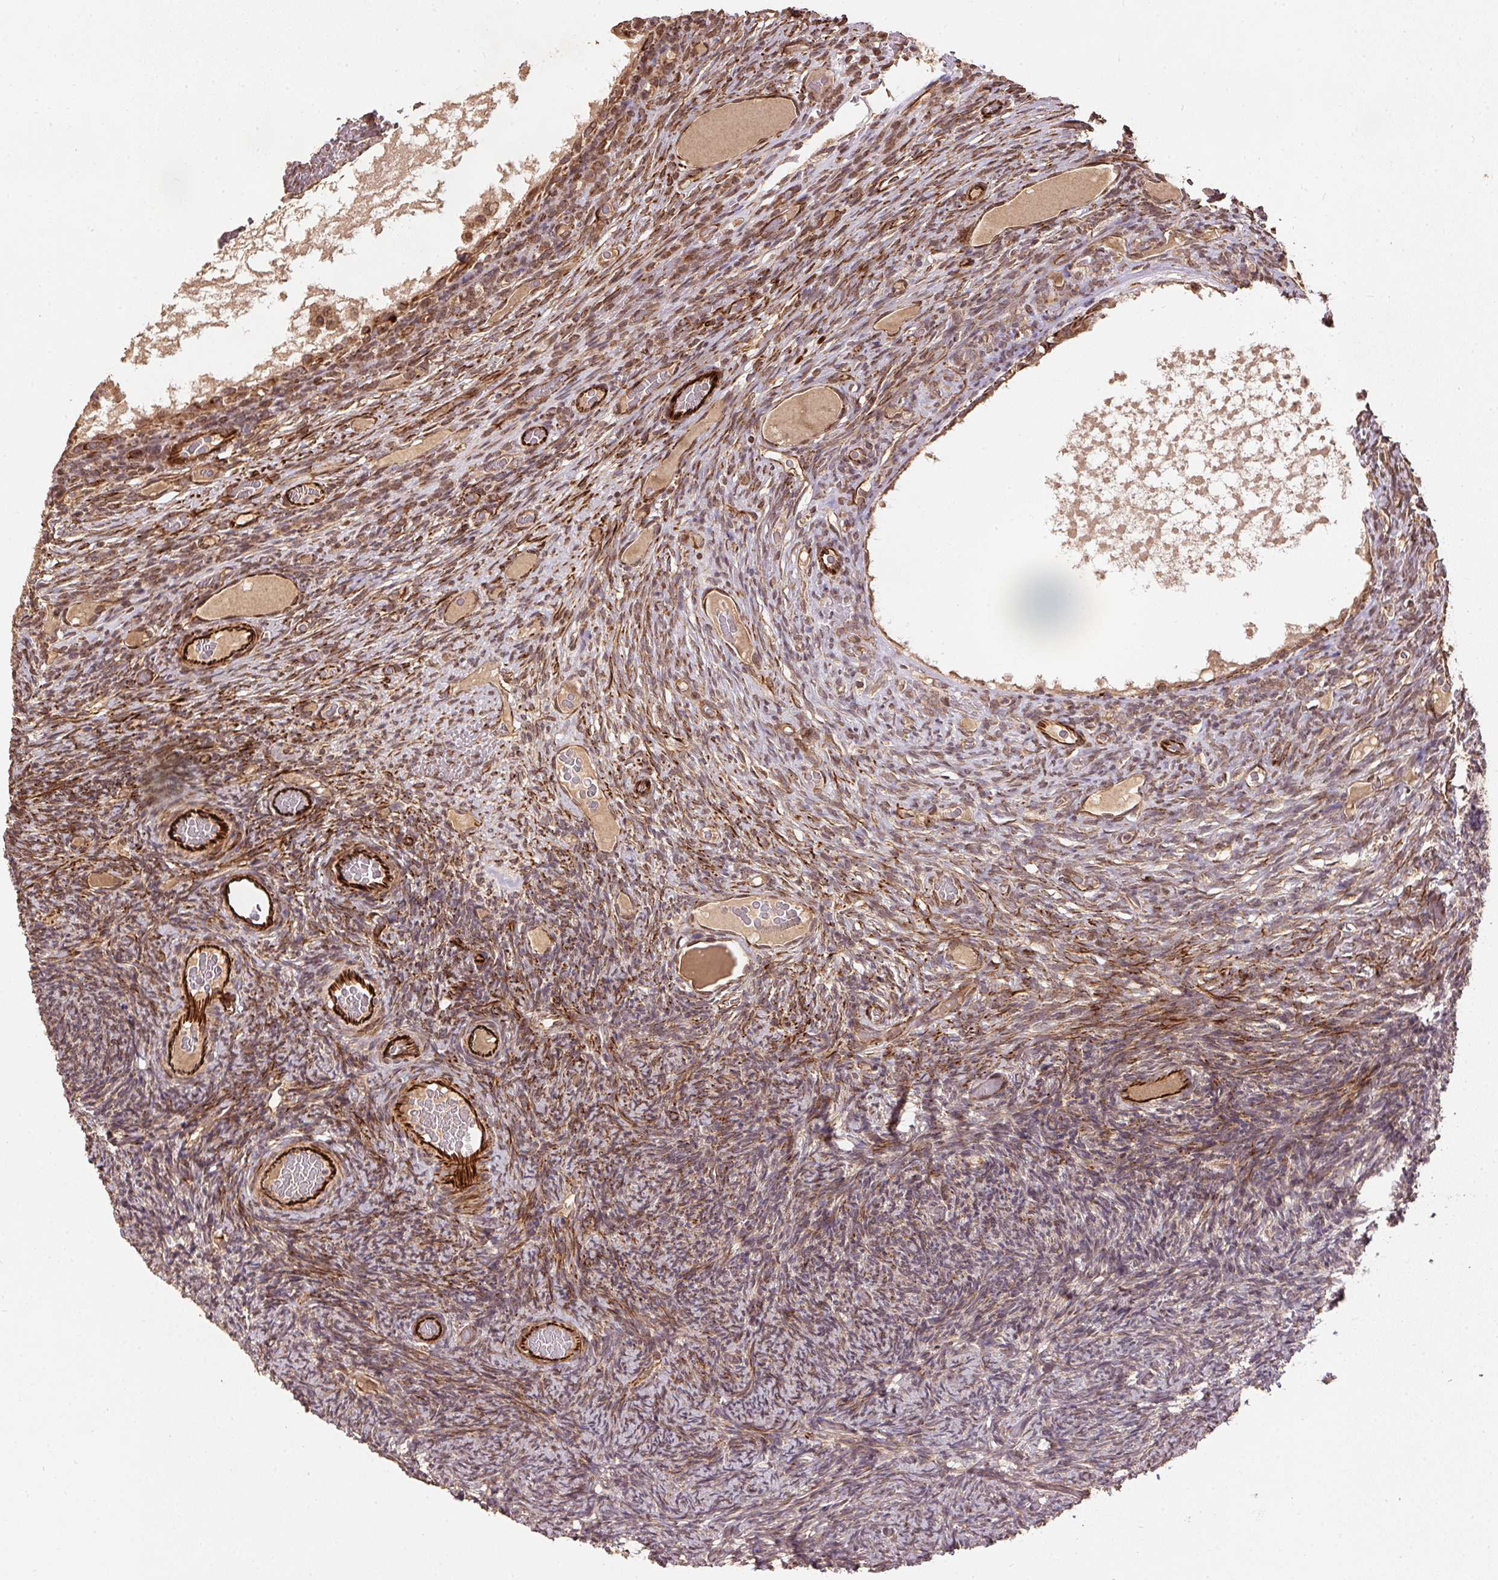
{"staining": {"intensity": "weak", "quantity": ">75%", "location": "cytoplasmic/membranous"}, "tissue": "ovary", "cell_type": "Follicle cells", "image_type": "normal", "snomed": [{"axis": "morphology", "description": "Normal tissue, NOS"}, {"axis": "topography", "description": "Ovary"}], "caption": "A brown stain highlights weak cytoplasmic/membranous positivity of a protein in follicle cells of unremarkable ovary. Nuclei are stained in blue.", "gene": "SPRED2", "patient": {"sex": "female", "age": 34}}